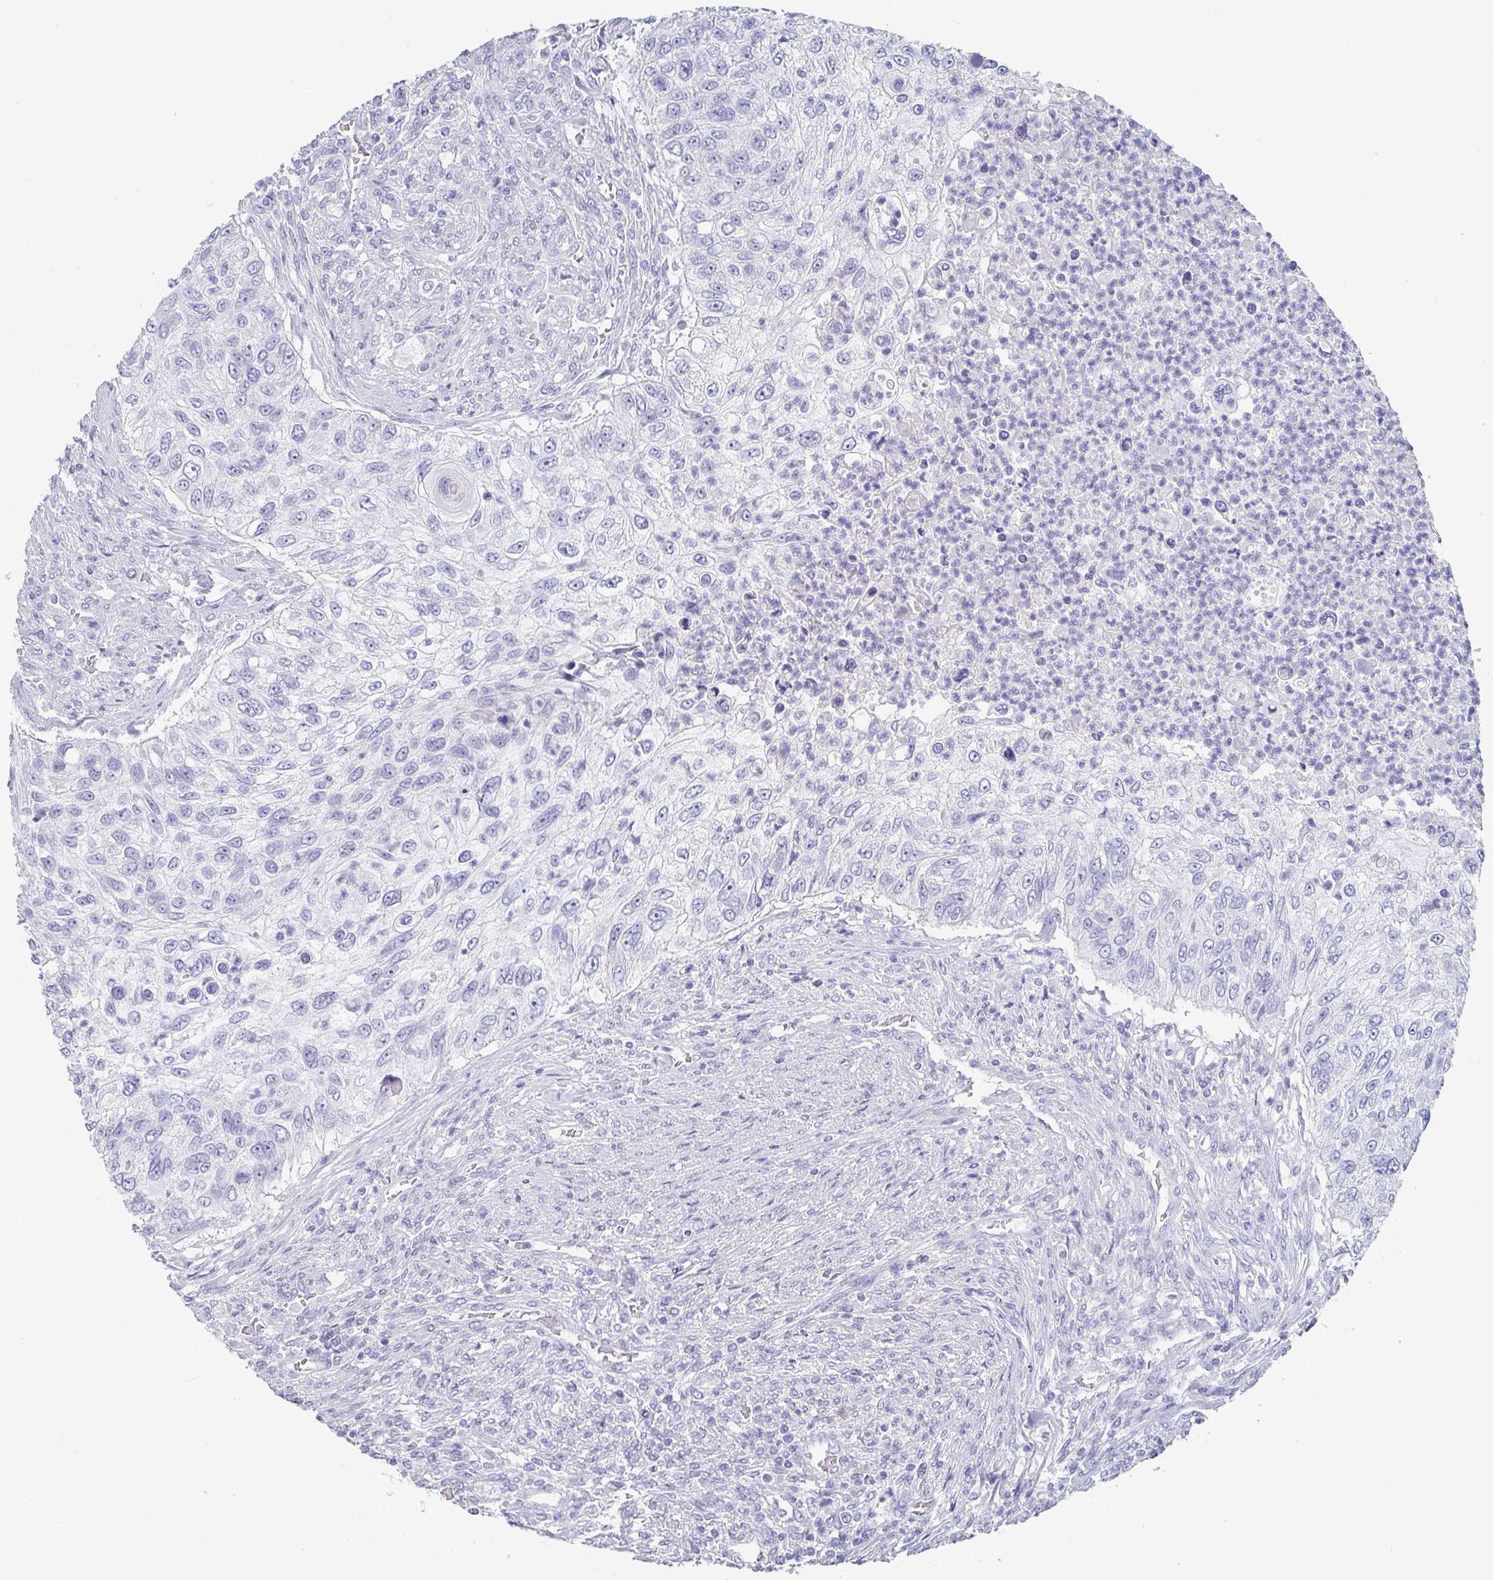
{"staining": {"intensity": "negative", "quantity": "none", "location": "none"}, "tissue": "urothelial cancer", "cell_type": "Tumor cells", "image_type": "cancer", "snomed": [{"axis": "morphology", "description": "Urothelial carcinoma, High grade"}, {"axis": "topography", "description": "Urinary bladder"}], "caption": "High magnification brightfield microscopy of urothelial cancer stained with DAB (brown) and counterstained with hematoxylin (blue): tumor cells show no significant expression.", "gene": "NOXRED1", "patient": {"sex": "female", "age": 60}}